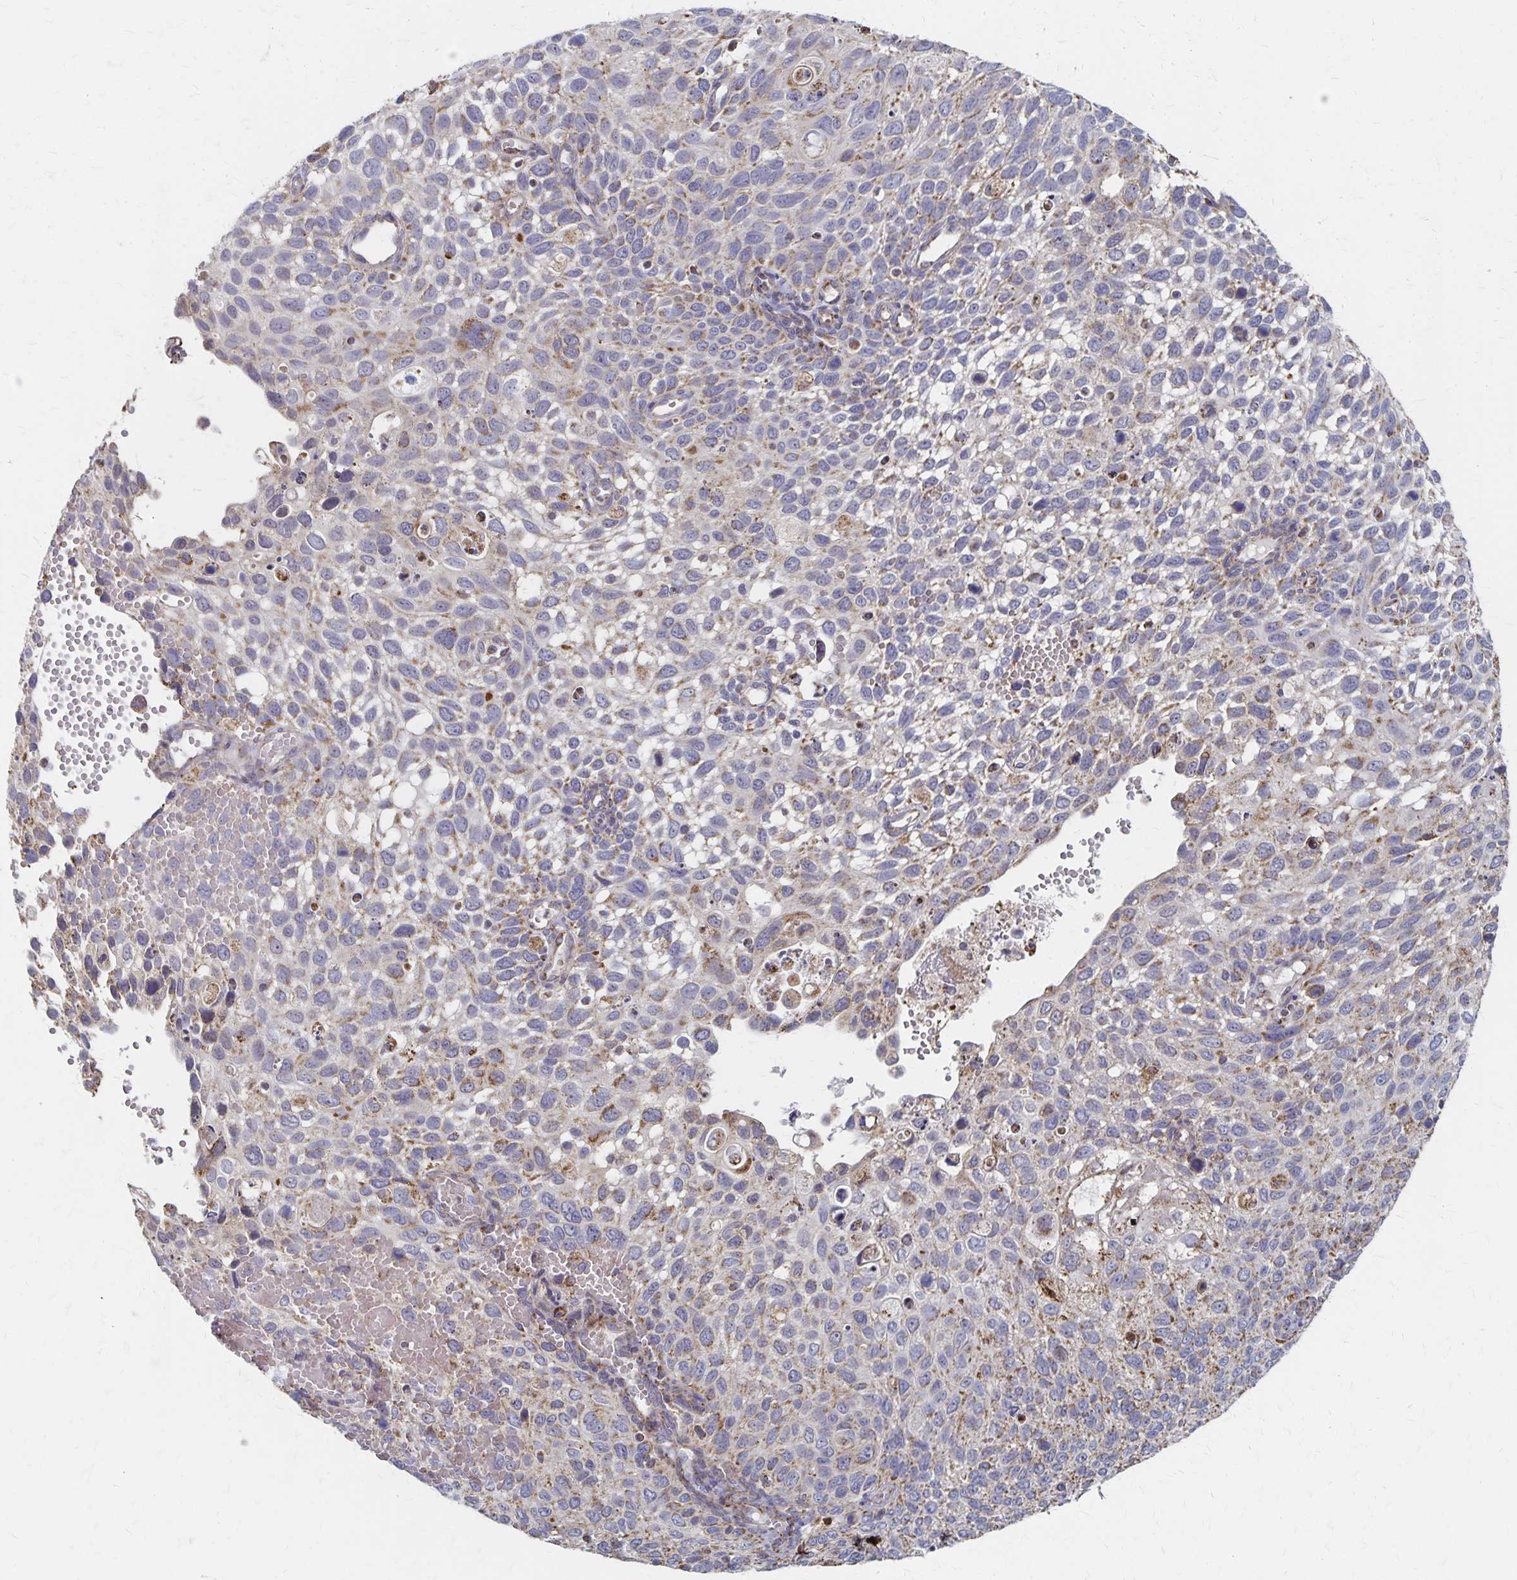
{"staining": {"intensity": "moderate", "quantity": "25%-75%", "location": "cytoplasmic/membranous"}, "tissue": "cervical cancer", "cell_type": "Tumor cells", "image_type": "cancer", "snomed": [{"axis": "morphology", "description": "Squamous cell carcinoma, NOS"}, {"axis": "topography", "description": "Cervix"}], "caption": "This histopathology image demonstrates immunohistochemistry staining of cervical squamous cell carcinoma, with medium moderate cytoplasmic/membranous staining in about 25%-75% of tumor cells.", "gene": "DYRK4", "patient": {"sex": "female", "age": 70}}